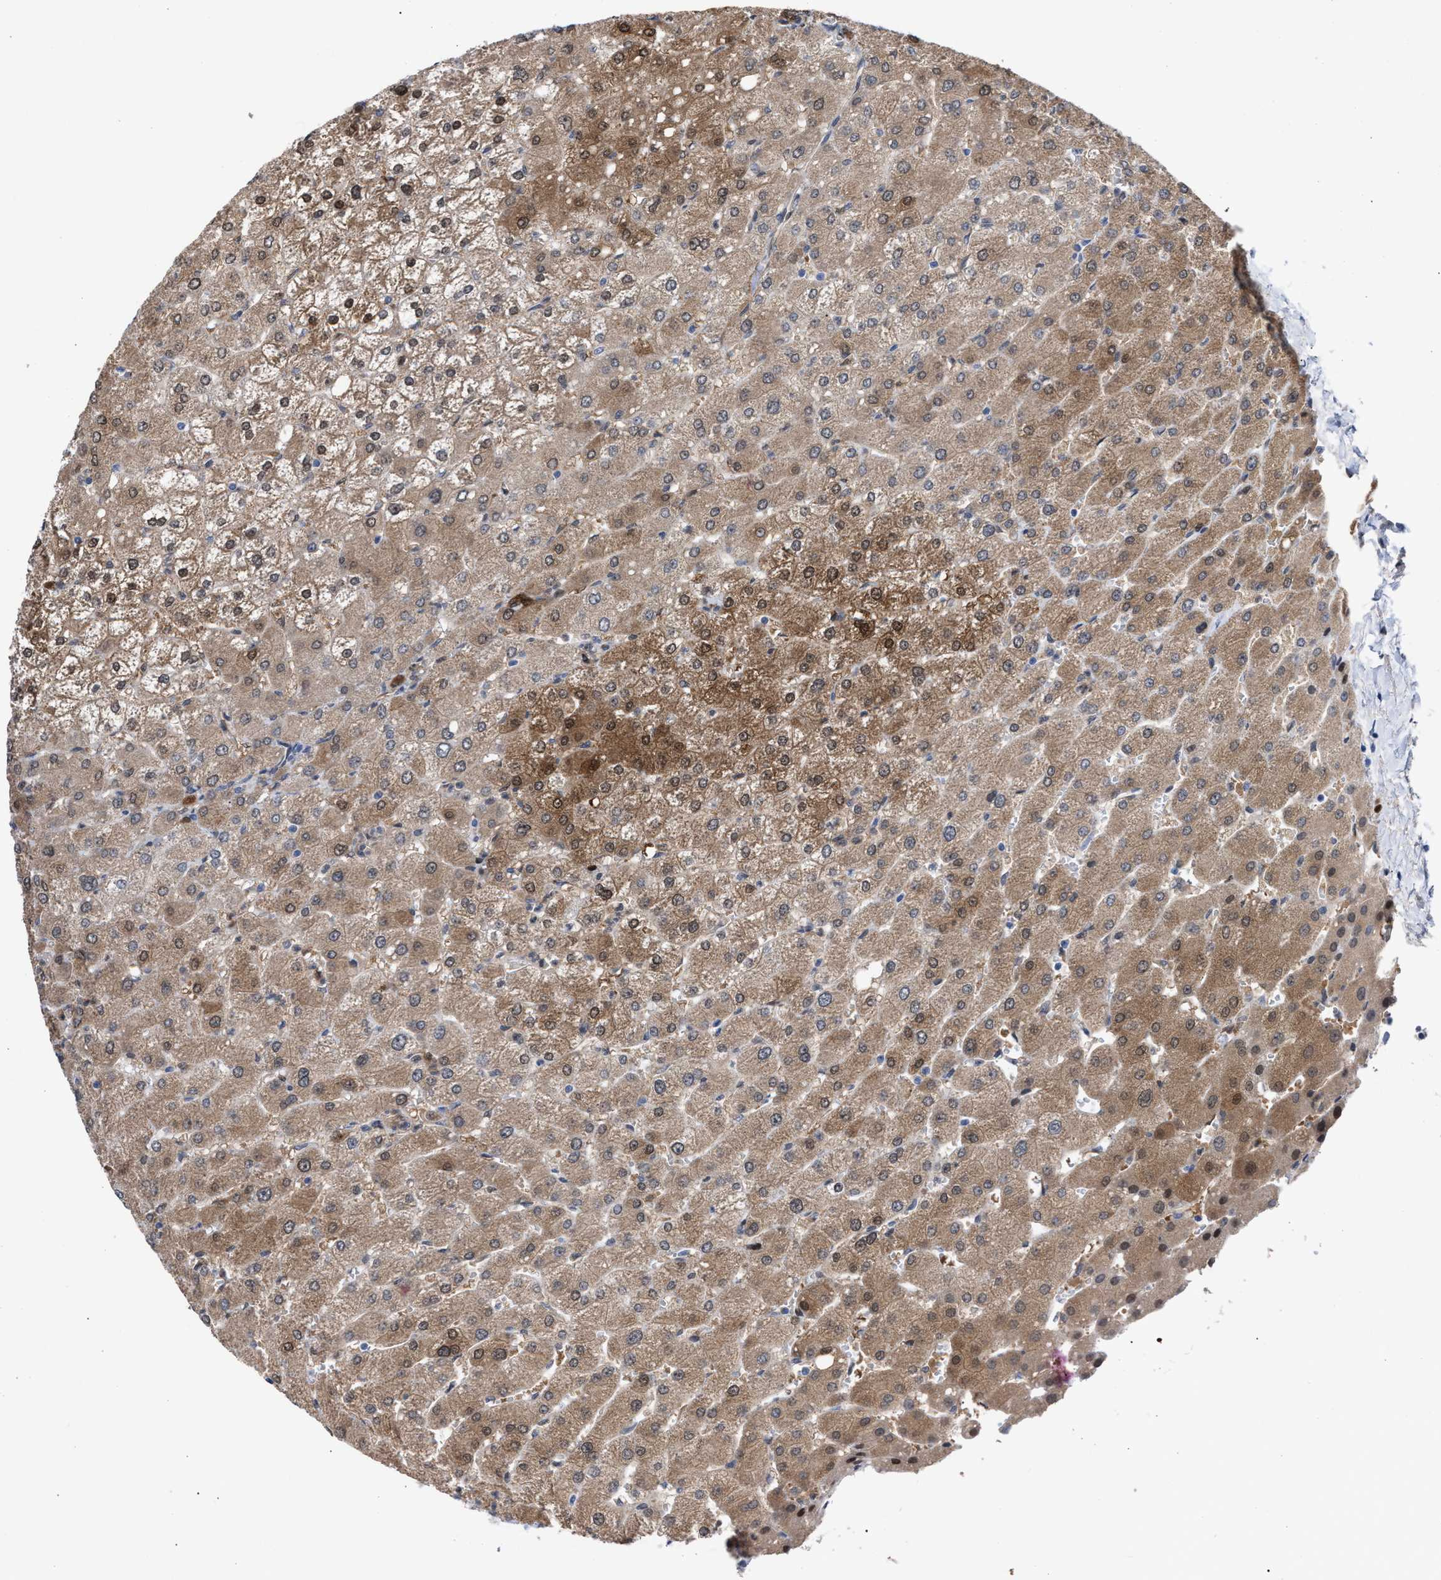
{"staining": {"intensity": "moderate", "quantity": ">75%", "location": "cytoplasmic/membranous"}, "tissue": "liver", "cell_type": "Cholangiocytes", "image_type": "normal", "snomed": [{"axis": "morphology", "description": "Normal tissue, NOS"}, {"axis": "topography", "description": "Liver"}], "caption": "The micrograph demonstrates staining of unremarkable liver, revealing moderate cytoplasmic/membranous protein expression (brown color) within cholangiocytes. (brown staining indicates protein expression, while blue staining denotes nuclei).", "gene": "TP53I3", "patient": {"sex": "male", "age": 55}}